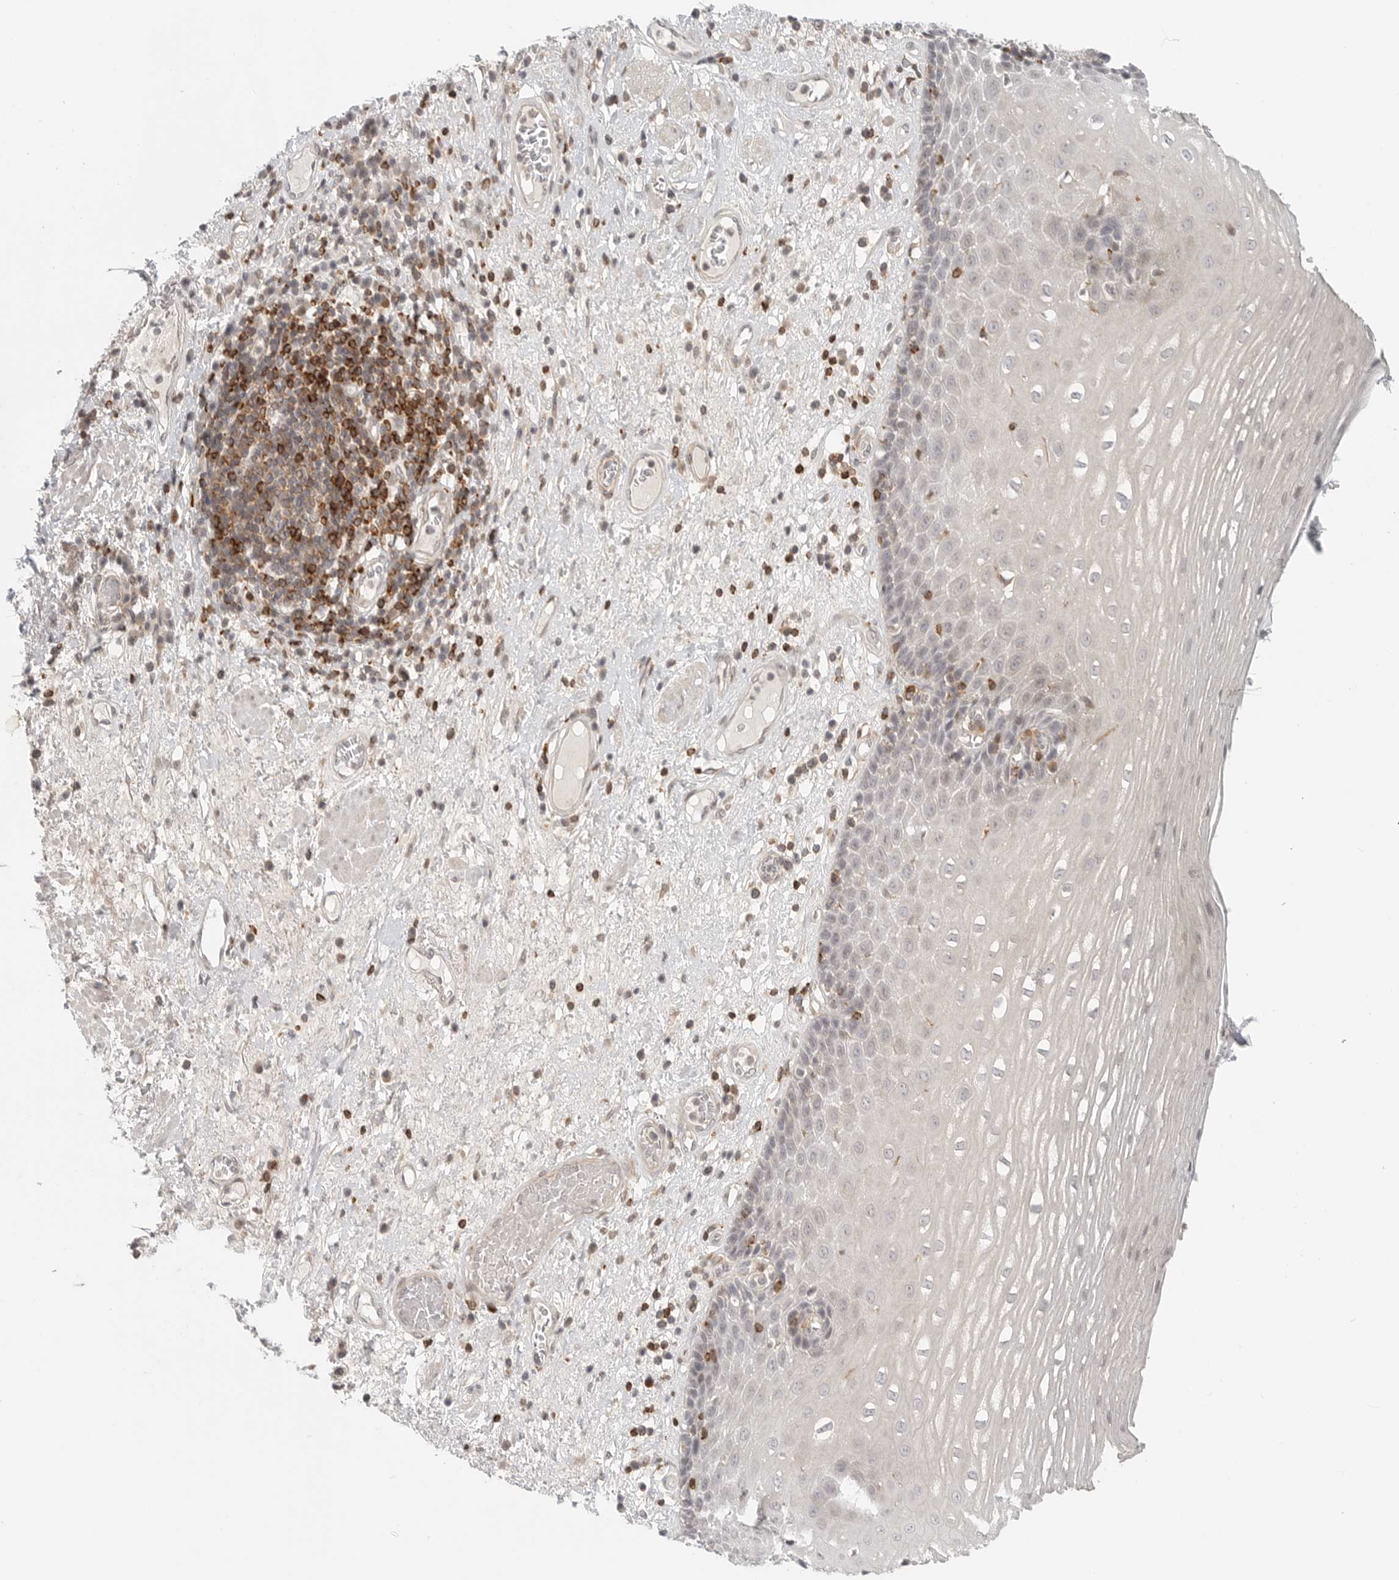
{"staining": {"intensity": "negative", "quantity": "none", "location": "none"}, "tissue": "esophagus", "cell_type": "Squamous epithelial cells", "image_type": "normal", "snomed": [{"axis": "morphology", "description": "Normal tissue, NOS"}, {"axis": "morphology", "description": "Adenocarcinoma, NOS"}, {"axis": "topography", "description": "Esophagus"}], "caption": "An IHC micrograph of unremarkable esophagus is shown. There is no staining in squamous epithelial cells of esophagus. Nuclei are stained in blue.", "gene": "SH3KBP1", "patient": {"sex": "male", "age": 62}}